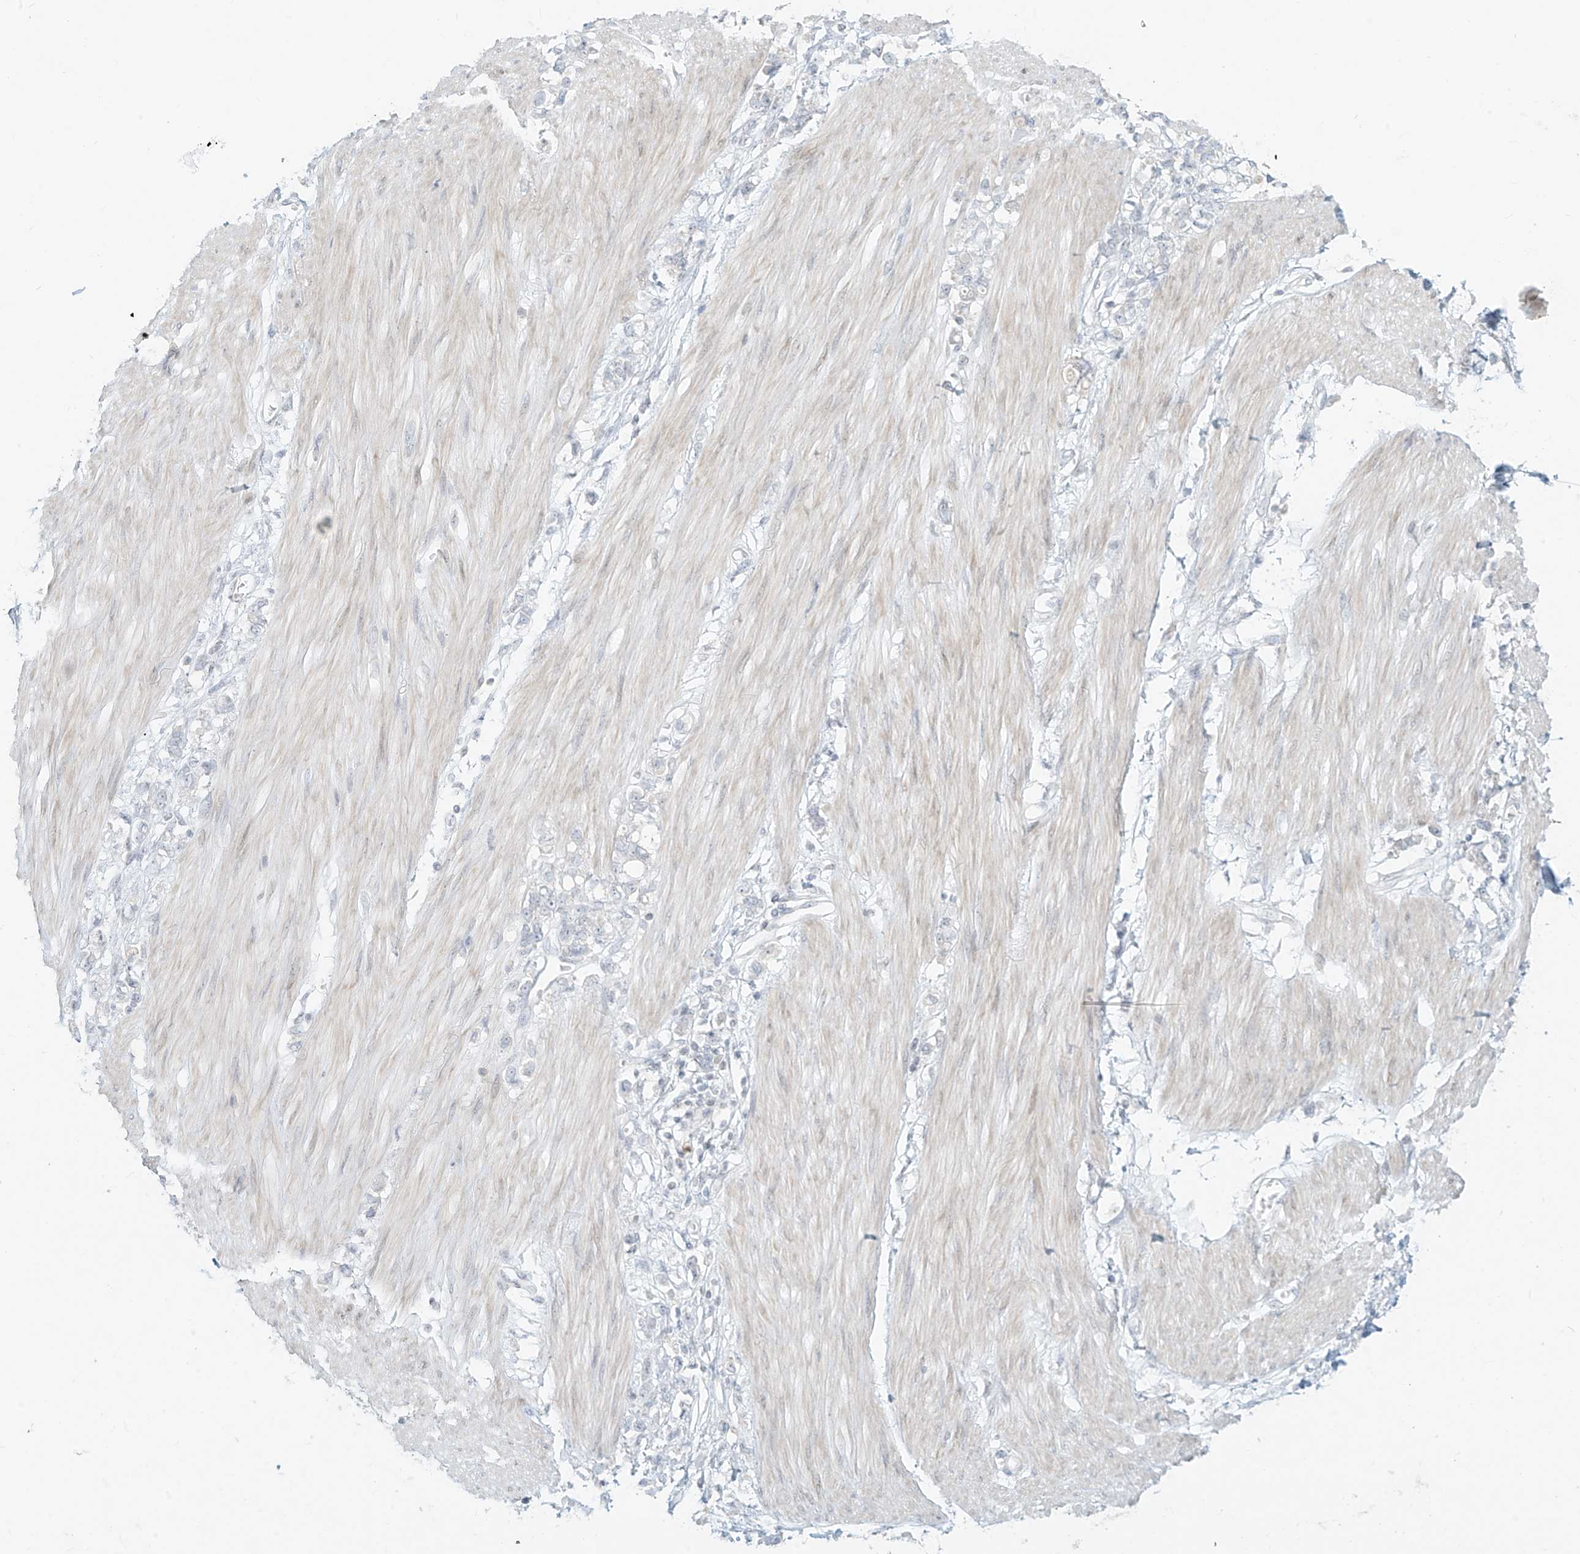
{"staining": {"intensity": "negative", "quantity": "none", "location": "none"}, "tissue": "stomach cancer", "cell_type": "Tumor cells", "image_type": "cancer", "snomed": [{"axis": "morphology", "description": "Adenocarcinoma, NOS"}, {"axis": "topography", "description": "Stomach"}], "caption": "IHC histopathology image of neoplastic tissue: stomach cancer (adenocarcinoma) stained with DAB (3,3'-diaminobenzidine) reveals no significant protein staining in tumor cells.", "gene": "OSBPL7", "patient": {"sex": "female", "age": 76}}